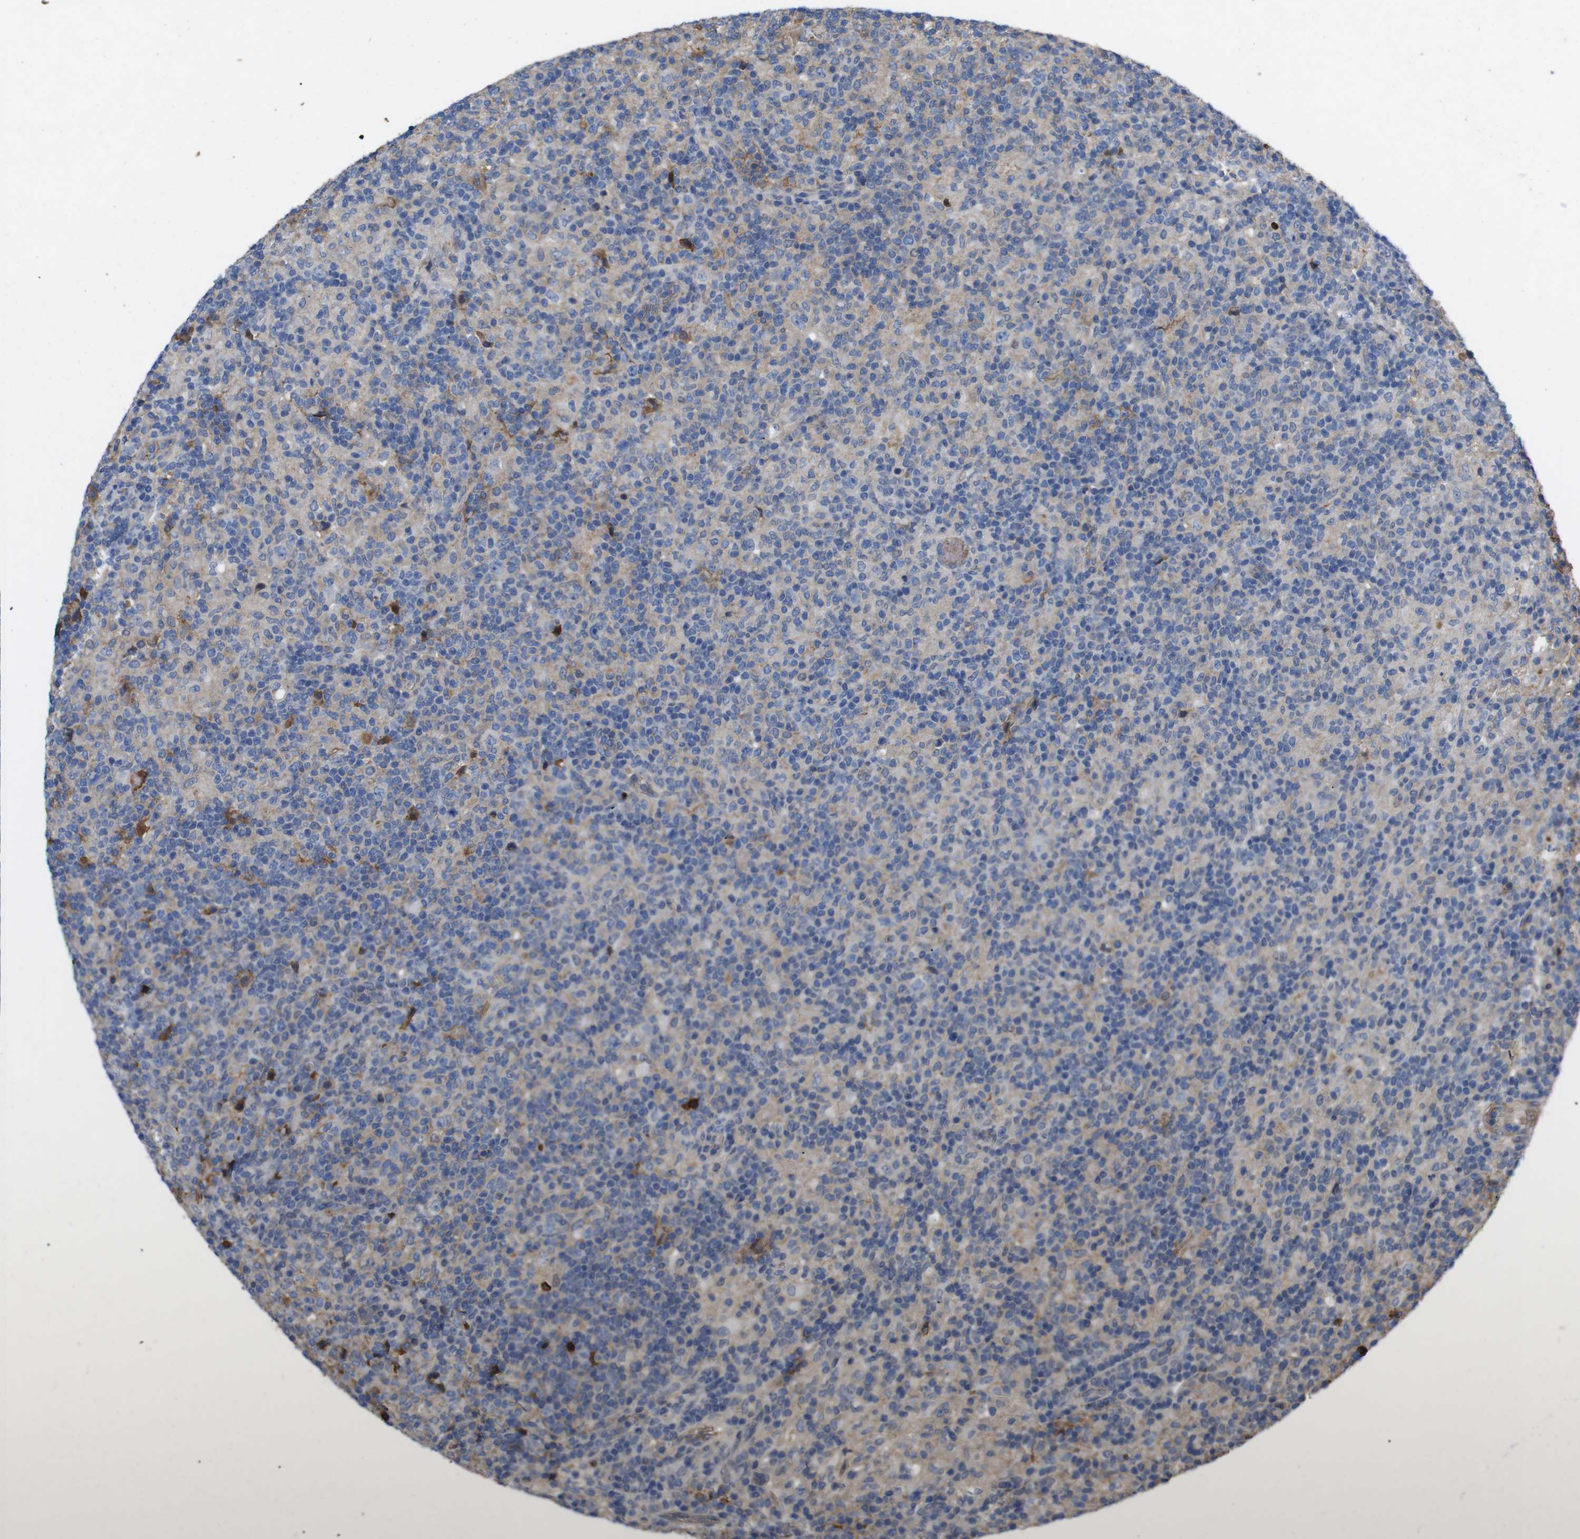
{"staining": {"intensity": "negative", "quantity": "none", "location": "none"}, "tissue": "lymphoma", "cell_type": "Tumor cells", "image_type": "cancer", "snomed": [{"axis": "morphology", "description": "Hodgkin's disease, NOS"}, {"axis": "topography", "description": "Lymph node"}], "caption": "Human Hodgkin's disease stained for a protein using immunohistochemistry shows no expression in tumor cells.", "gene": "SPTB", "patient": {"sex": "male", "age": 70}}